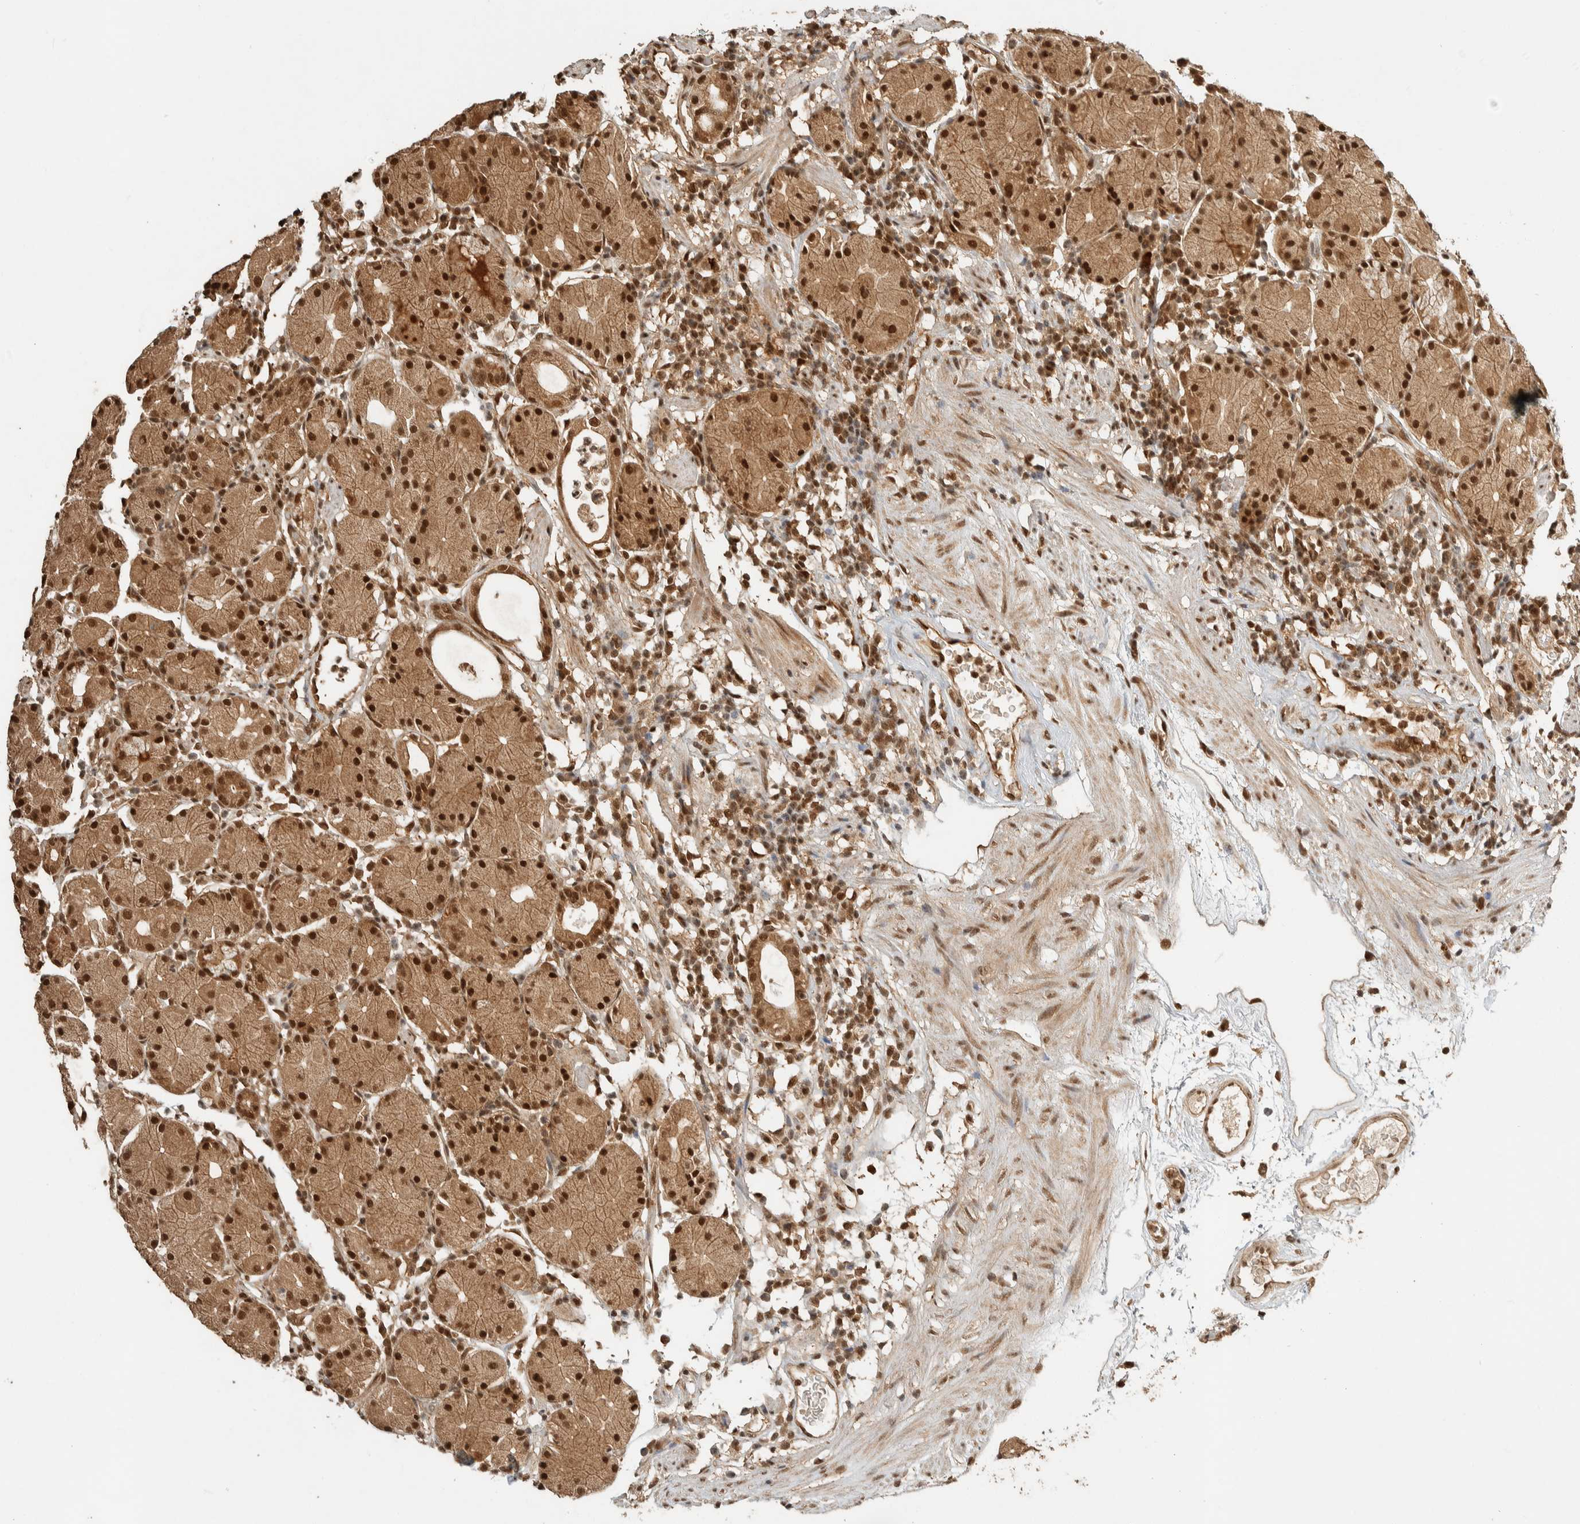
{"staining": {"intensity": "strong", "quantity": ">75%", "location": "cytoplasmic/membranous,nuclear"}, "tissue": "stomach", "cell_type": "Glandular cells", "image_type": "normal", "snomed": [{"axis": "morphology", "description": "Normal tissue, NOS"}, {"axis": "topography", "description": "Stomach"}, {"axis": "topography", "description": "Stomach, lower"}], "caption": "Strong cytoplasmic/membranous,nuclear protein staining is seen in about >75% of glandular cells in stomach.", "gene": "ZBTB2", "patient": {"sex": "female", "age": 75}}